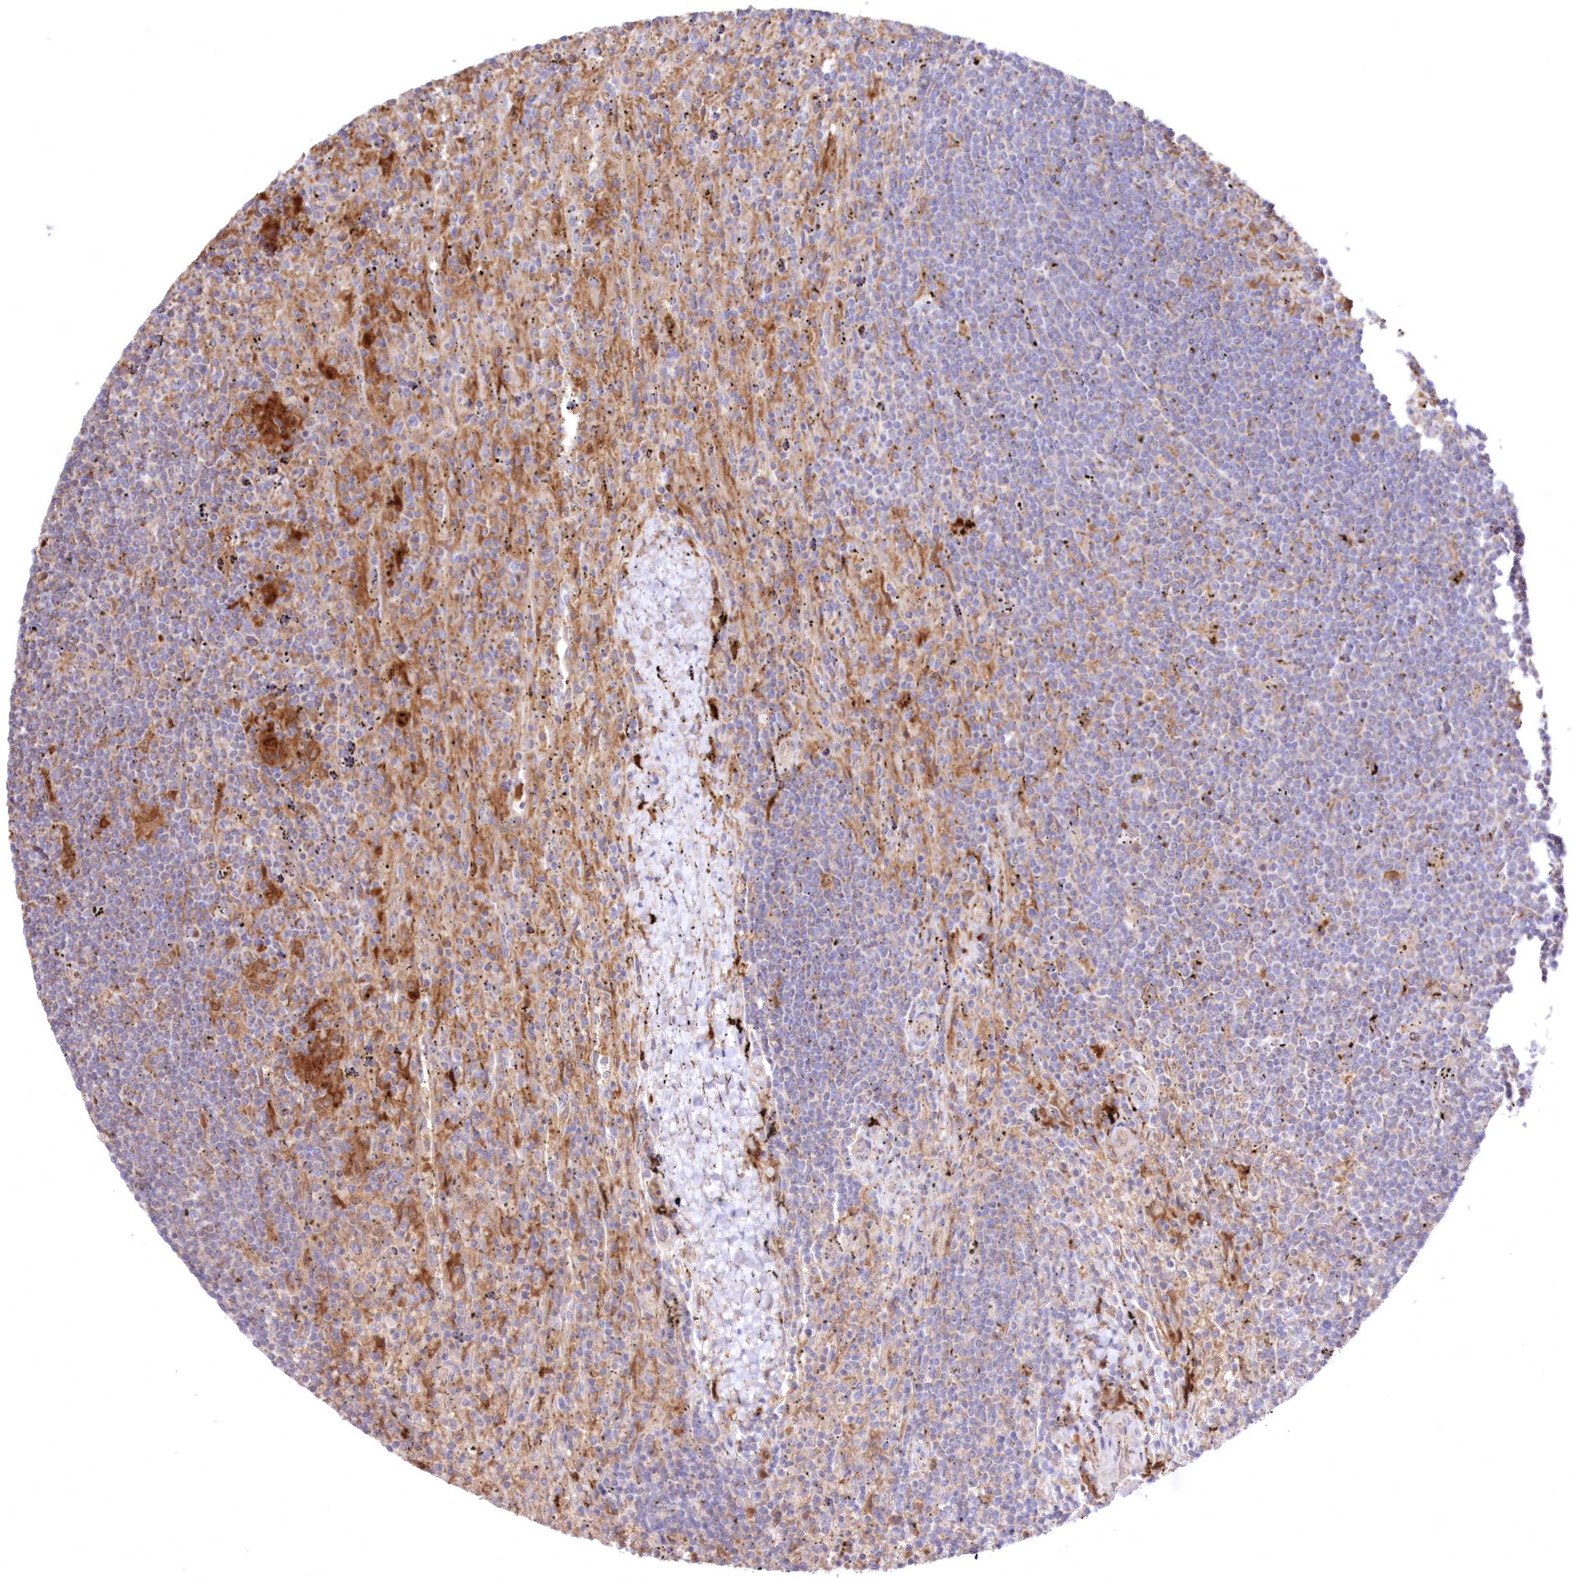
{"staining": {"intensity": "negative", "quantity": "none", "location": "none"}, "tissue": "lymphoma", "cell_type": "Tumor cells", "image_type": "cancer", "snomed": [{"axis": "morphology", "description": "Malignant lymphoma, non-Hodgkin's type, Low grade"}, {"axis": "topography", "description": "Spleen"}], "caption": "The image demonstrates no staining of tumor cells in malignant lymphoma, non-Hodgkin's type (low-grade).", "gene": "FCHO2", "patient": {"sex": "male", "age": 76}}